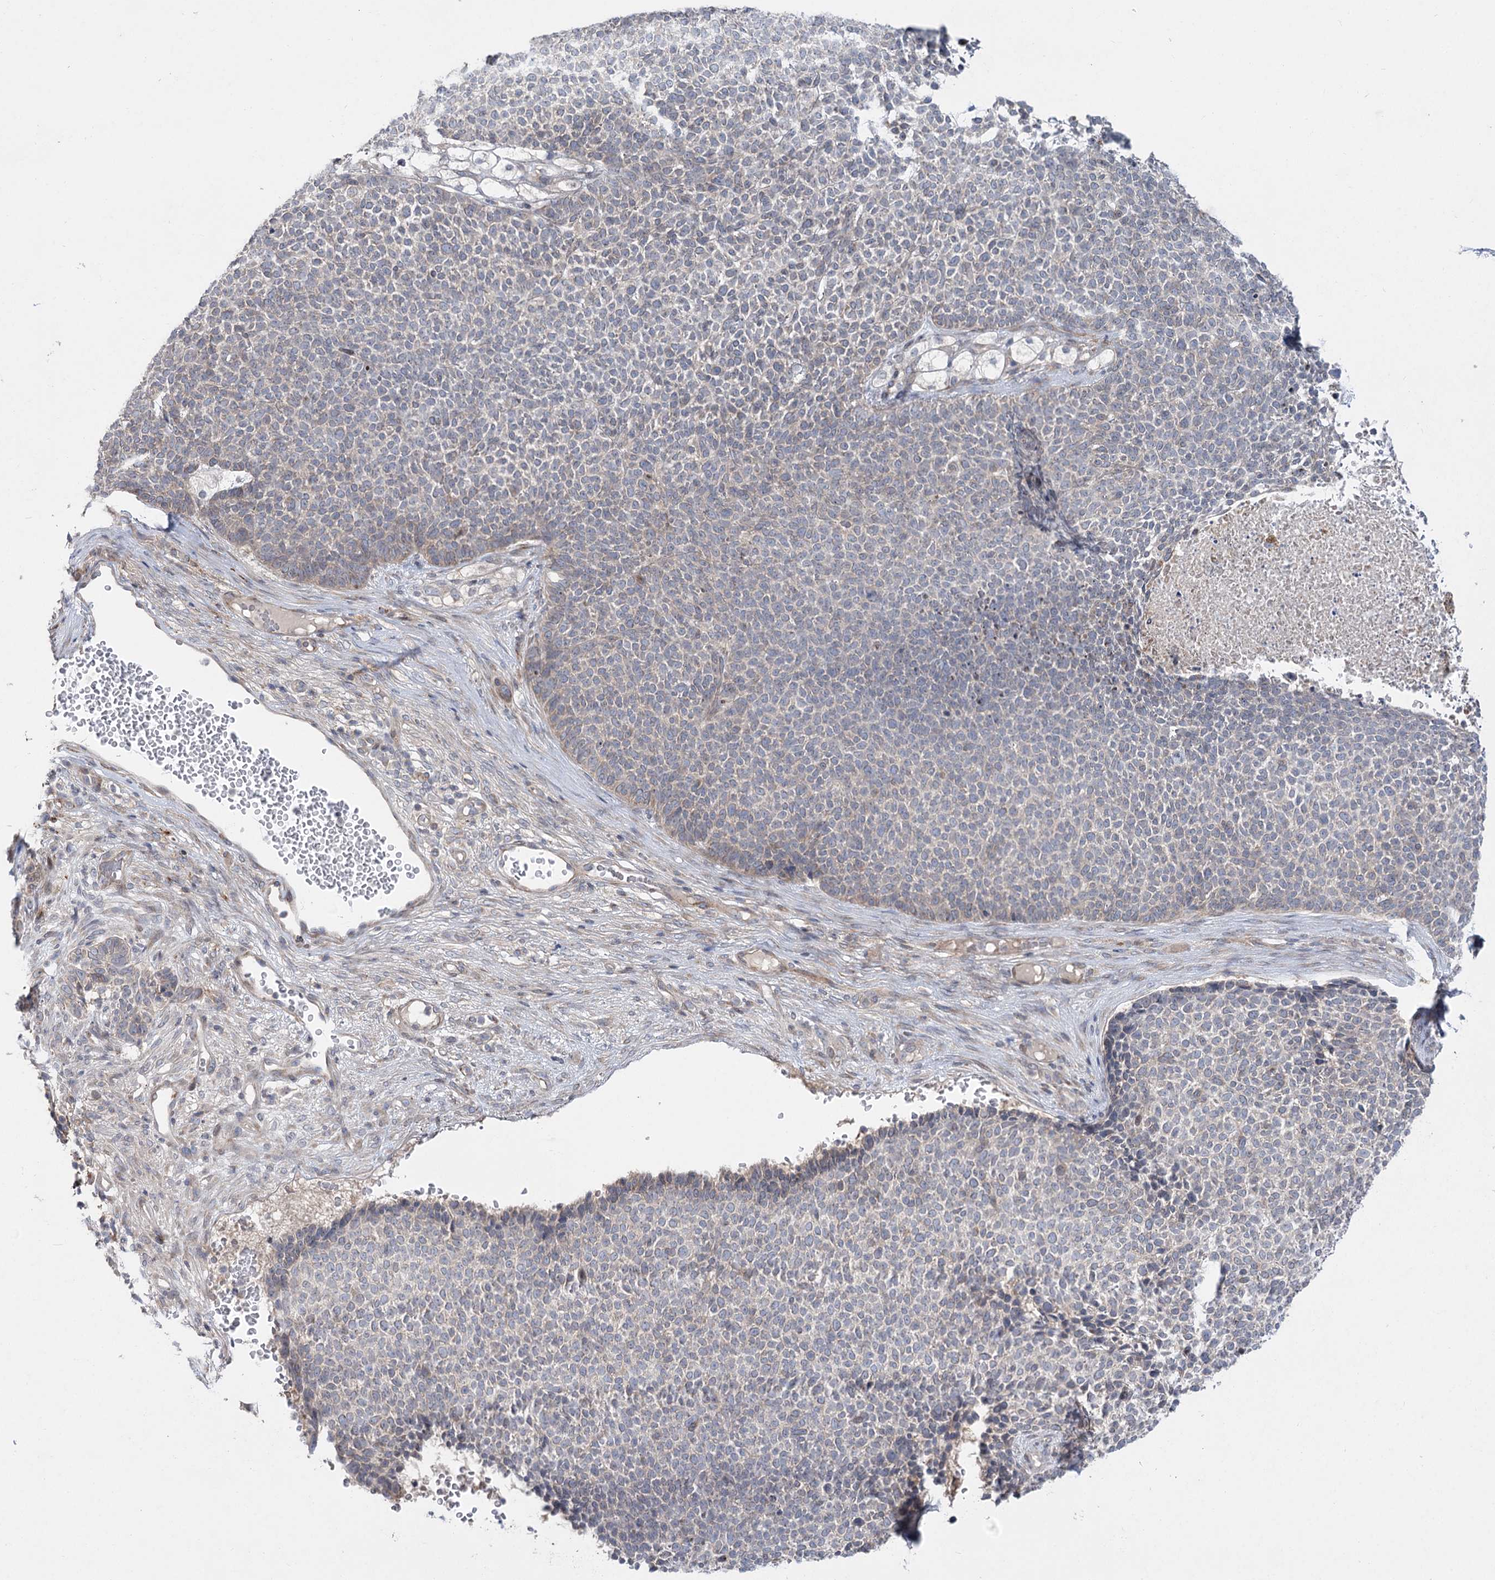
{"staining": {"intensity": "weak", "quantity": "<25%", "location": "cytoplasmic/membranous"}, "tissue": "skin cancer", "cell_type": "Tumor cells", "image_type": "cancer", "snomed": [{"axis": "morphology", "description": "Basal cell carcinoma"}, {"axis": "topography", "description": "Skin"}], "caption": "DAB immunohistochemical staining of human basal cell carcinoma (skin) reveals no significant staining in tumor cells. (IHC, brightfield microscopy, high magnification).", "gene": "SH3BP5L", "patient": {"sex": "female", "age": 84}}